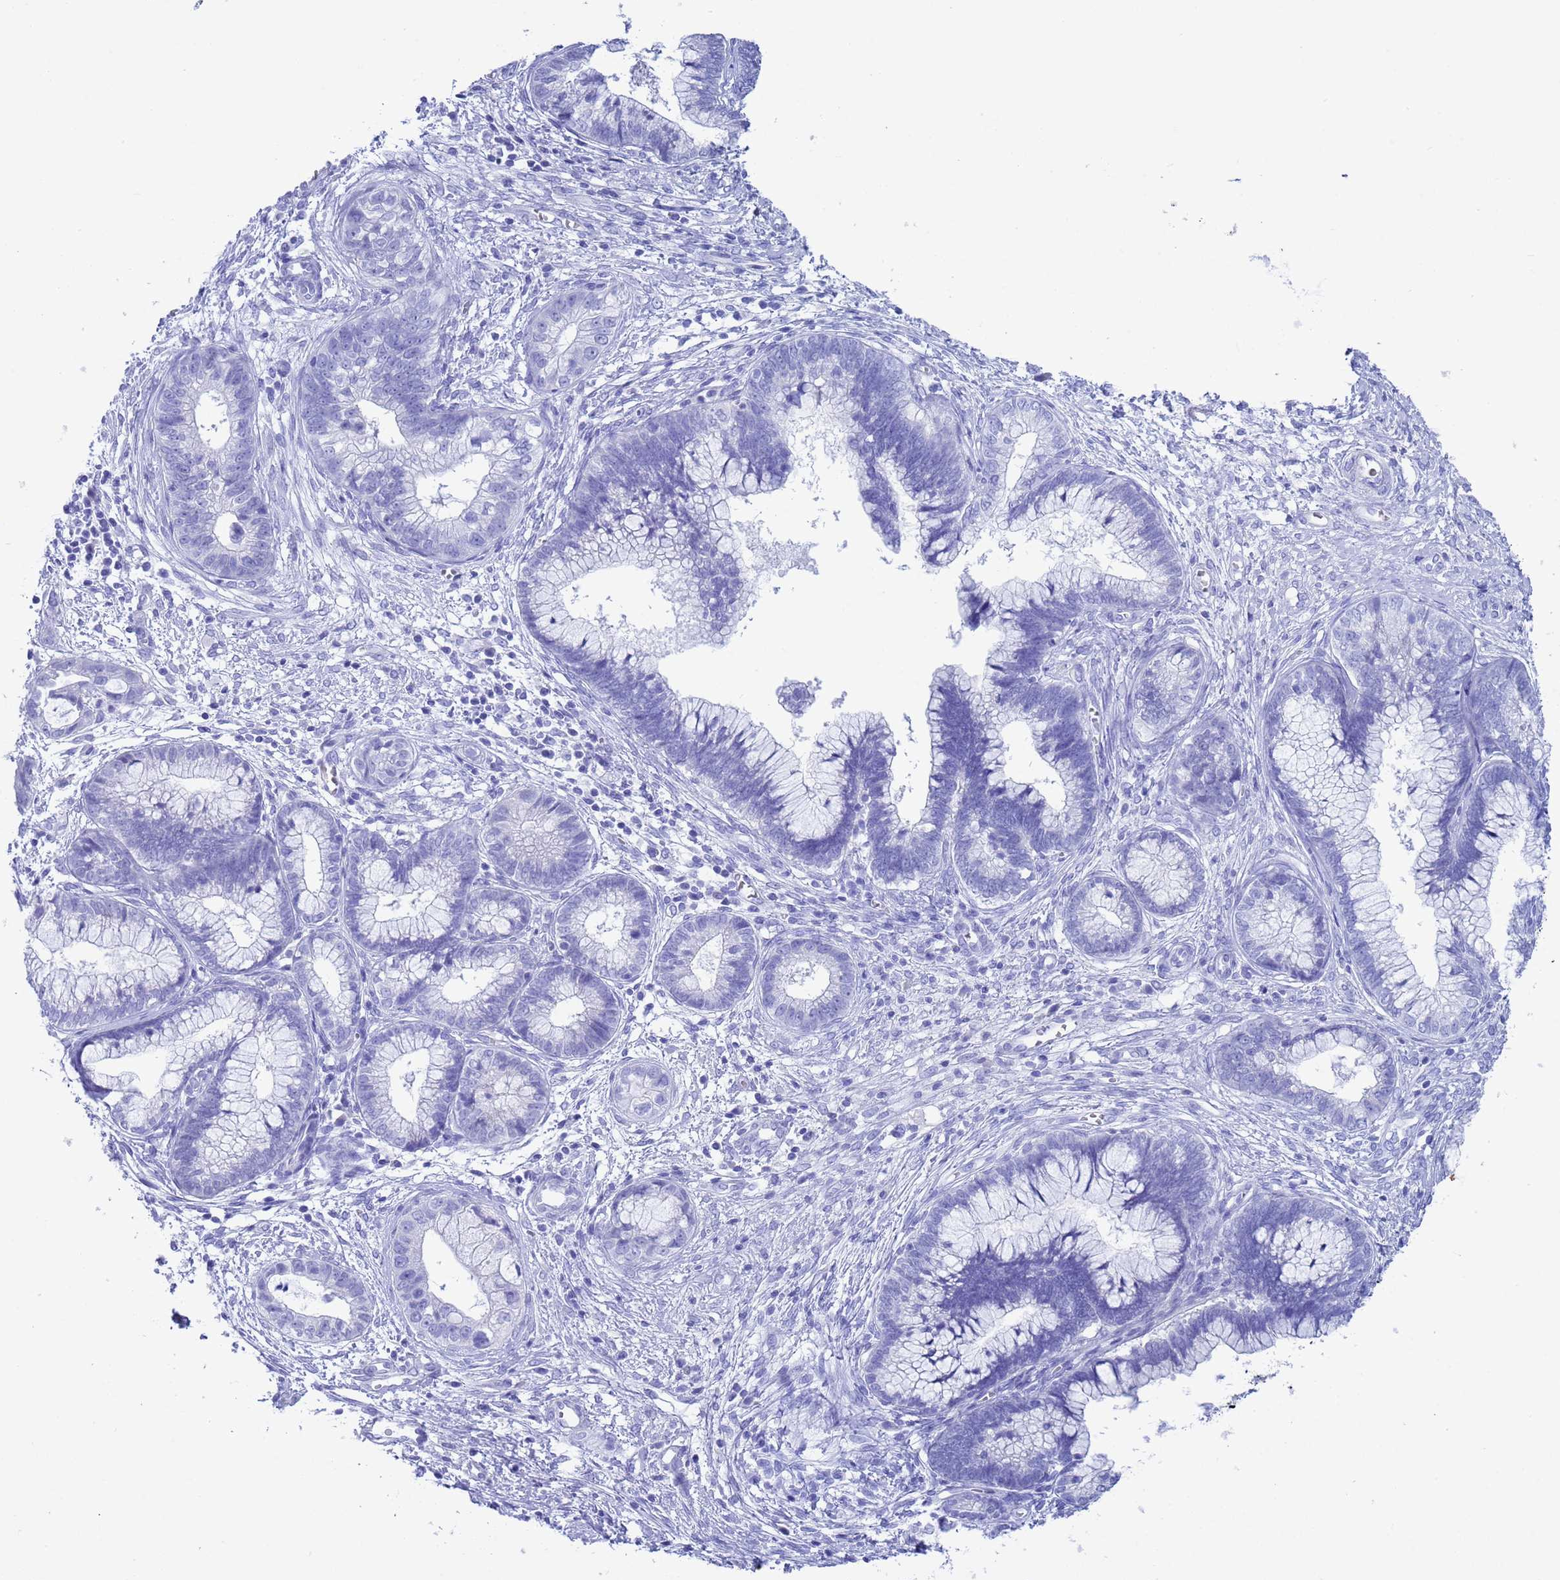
{"staining": {"intensity": "negative", "quantity": "none", "location": "none"}, "tissue": "cervical cancer", "cell_type": "Tumor cells", "image_type": "cancer", "snomed": [{"axis": "morphology", "description": "Adenocarcinoma, NOS"}, {"axis": "topography", "description": "Cervix"}], "caption": "The histopathology image shows no staining of tumor cells in cervical cancer (adenocarcinoma).", "gene": "GSTM1", "patient": {"sex": "female", "age": 44}}